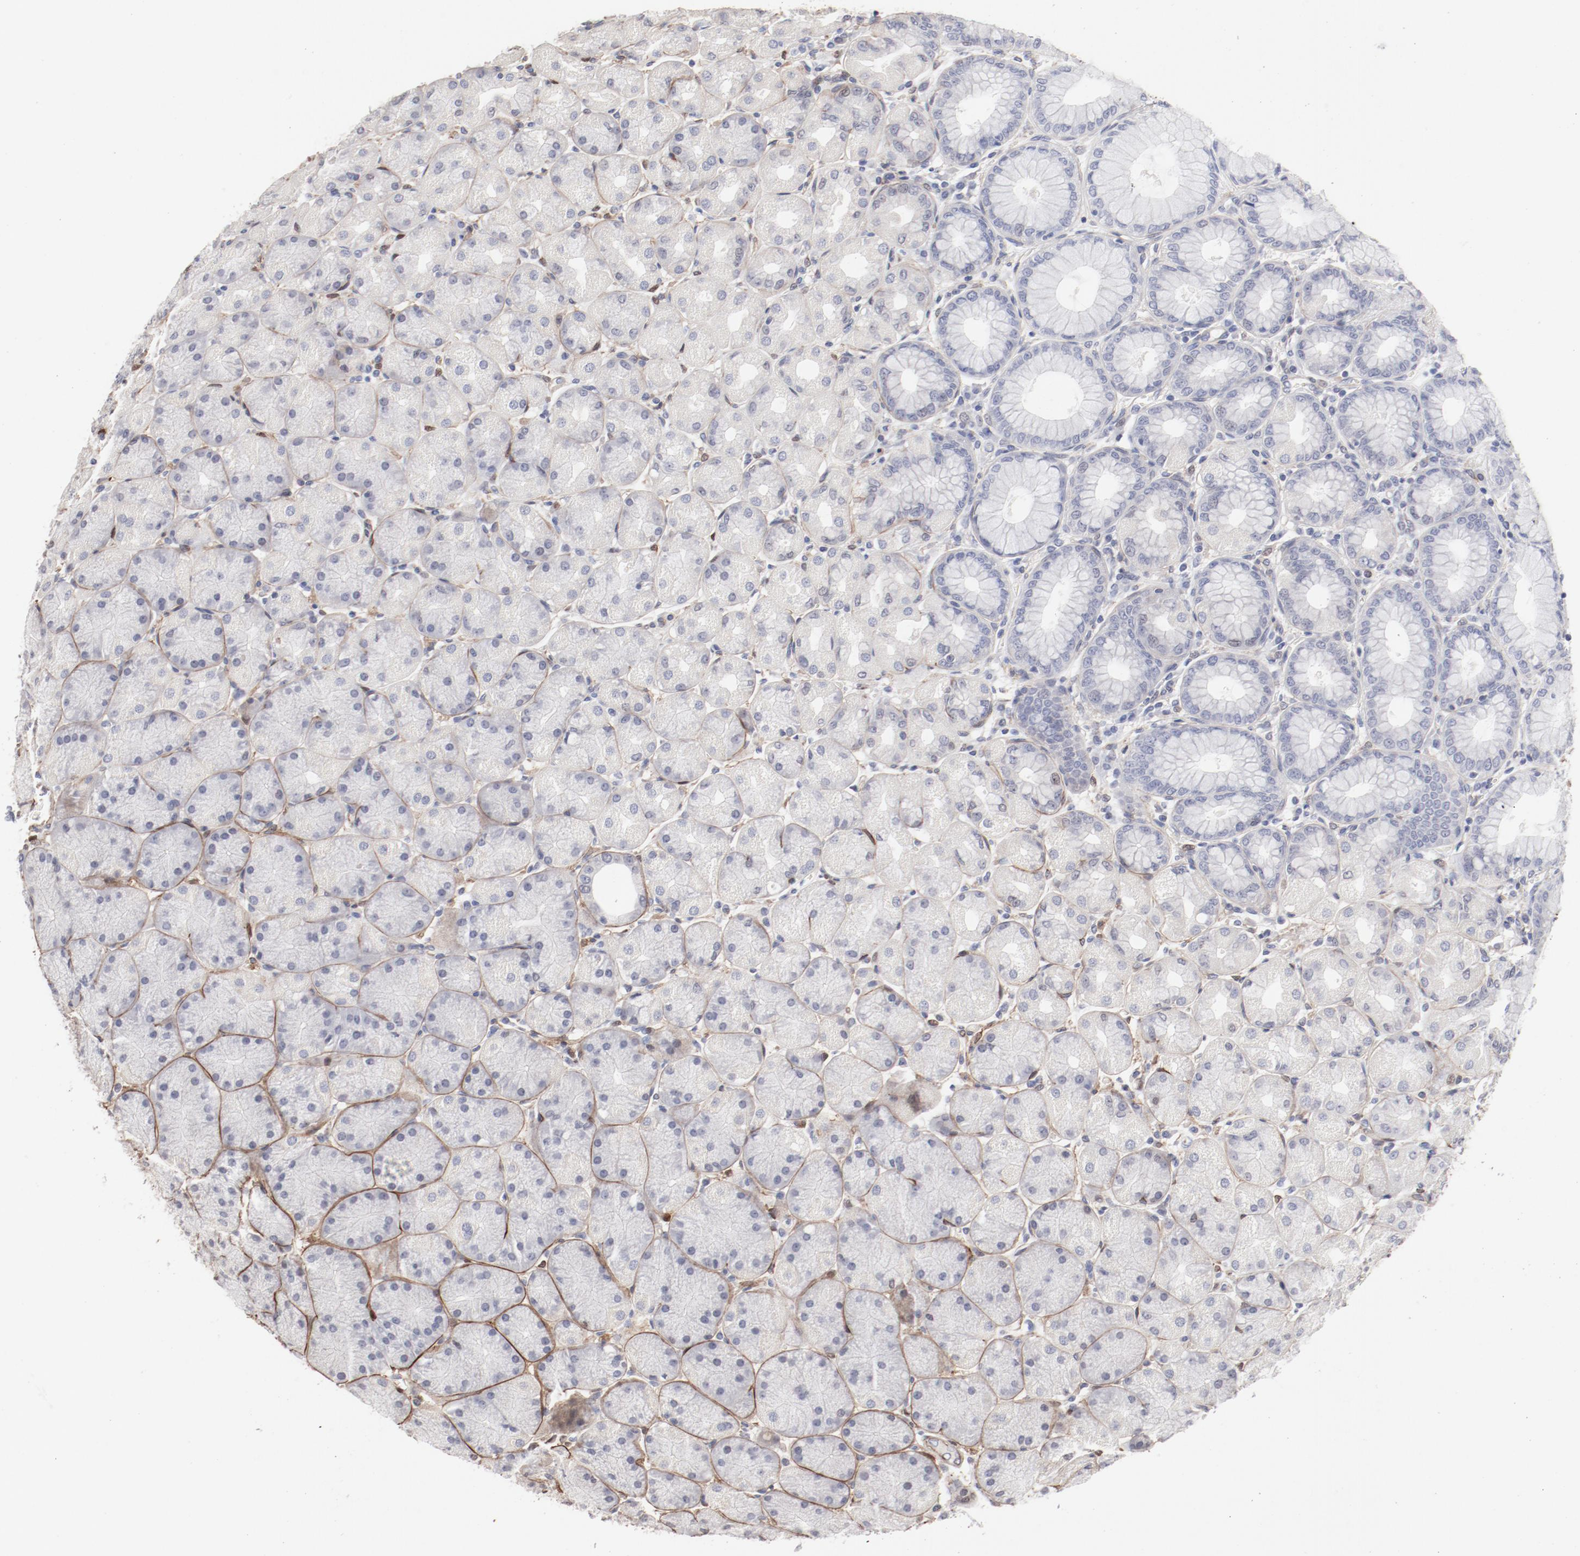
{"staining": {"intensity": "negative", "quantity": "none", "location": "none"}, "tissue": "stomach", "cell_type": "Glandular cells", "image_type": "normal", "snomed": [{"axis": "morphology", "description": "Normal tissue, NOS"}, {"axis": "topography", "description": "Stomach, upper"}], "caption": "The photomicrograph exhibits no significant positivity in glandular cells of stomach.", "gene": "MAGED4B", "patient": {"sex": "female", "age": 56}}